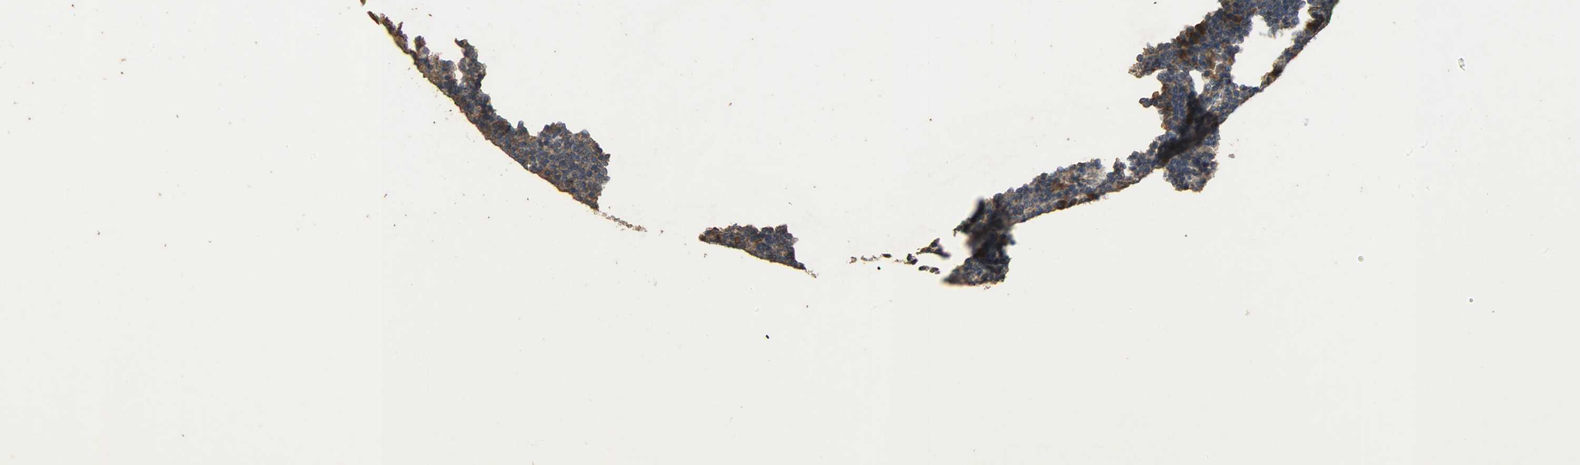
{"staining": {"intensity": "moderate", "quantity": ">75%", "location": "cytoplasmic/membranous"}, "tissue": "lymph node", "cell_type": "Germinal center cells", "image_type": "normal", "snomed": [{"axis": "morphology", "description": "Normal tissue, NOS"}, {"axis": "morphology", "description": "Squamous cell carcinoma, metastatic, NOS"}, {"axis": "topography", "description": "Lymph node"}], "caption": "Benign lymph node shows moderate cytoplasmic/membranous positivity in approximately >75% of germinal center cells Nuclei are stained in blue..", "gene": "CDKN2C", "patient": {"sex": "female", "age": 53}}